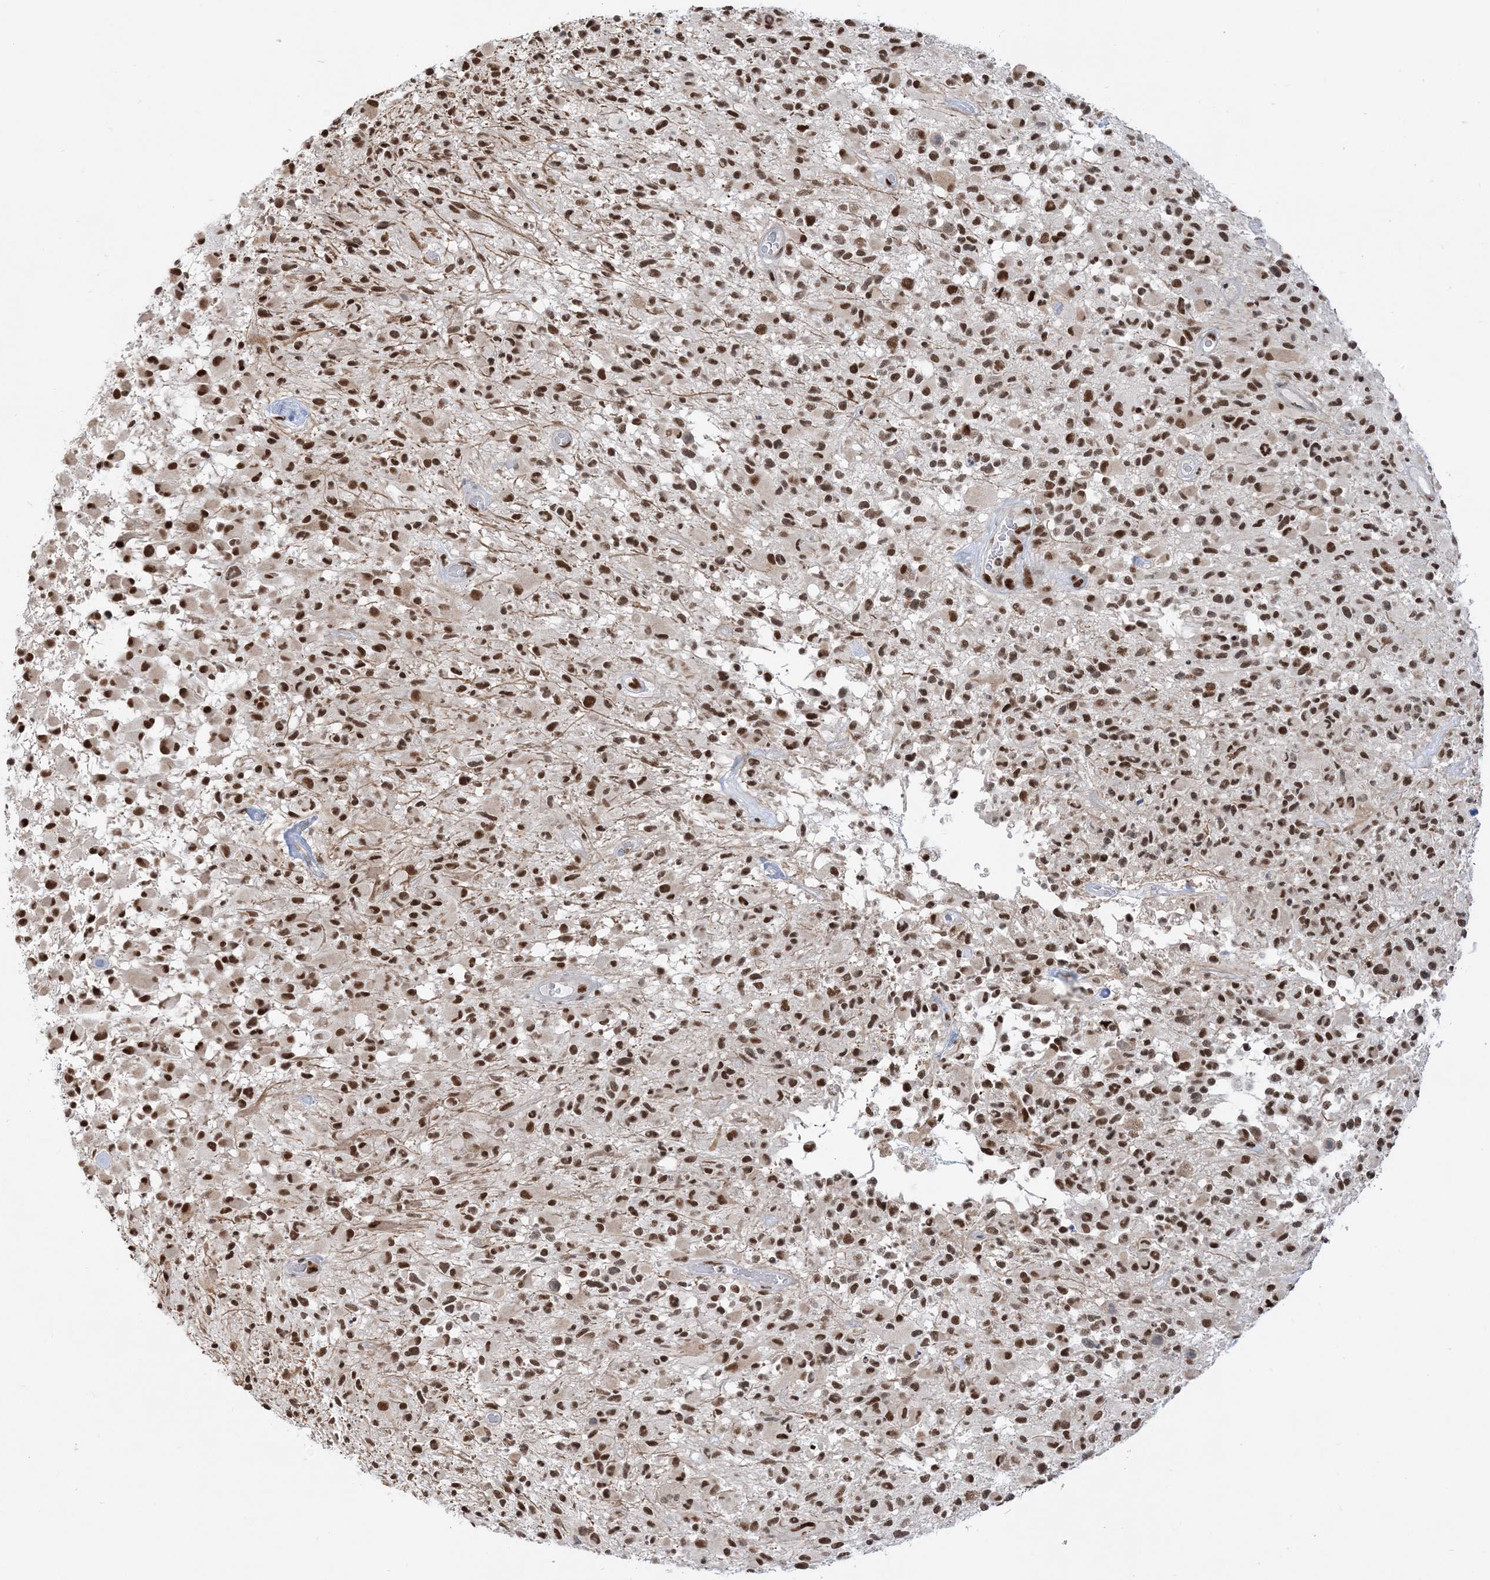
{"staining": {"intensity": "moderate", "quantity": ">75%", "location": "nuclear"}, "tissue": "glioma", "cell_type": "Tumor cells", "image_type": "cancer", "snomed": [{"axis": "morphology", "description": "Glioma, malignant, High grade"}, {"axis": "morphology", "description": "Glioblastoma, NOS"}, {"axis": "topography", "description": "Brain"}], "caption": "A brown stain labels moderate nuclear staining of a protein in glioma tumor cells.", "gene": "SEPHS1", "patient": {"sex": "male", "age": 60}}